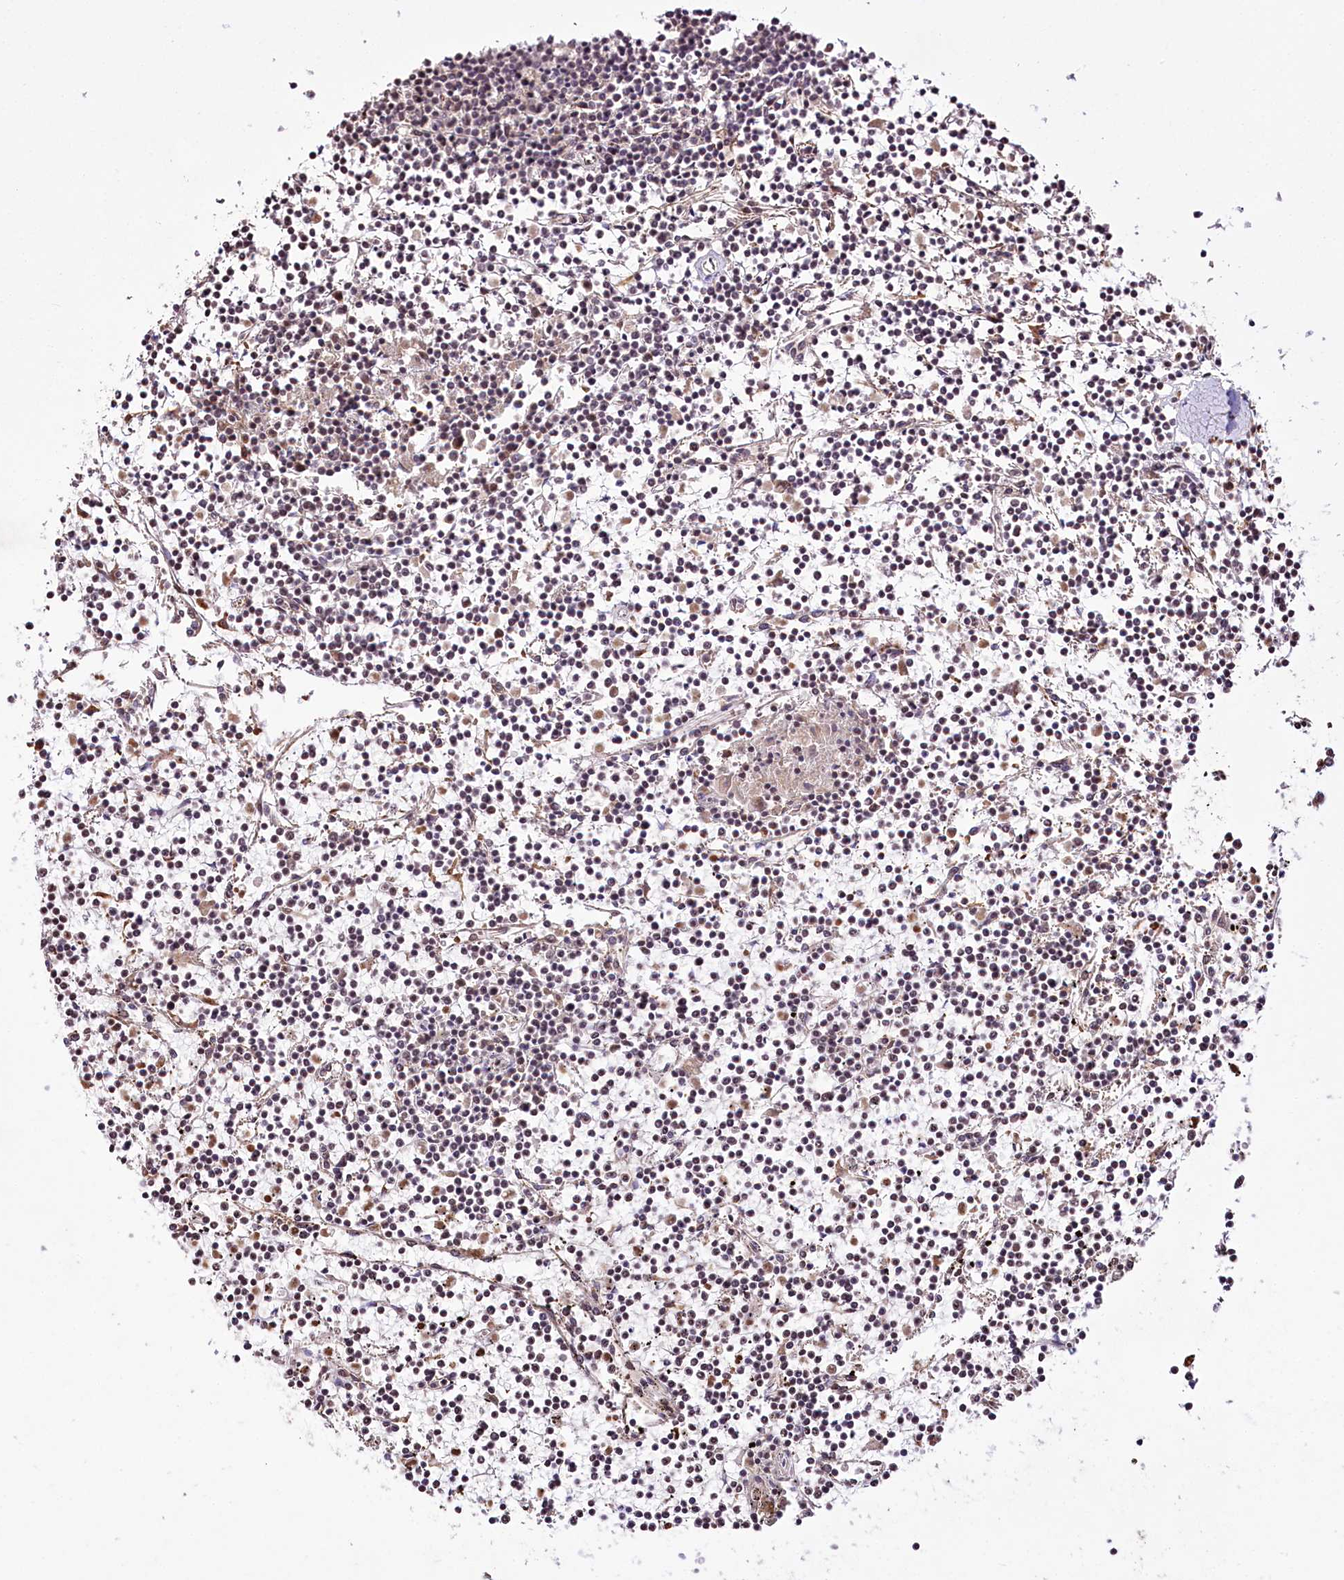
{"staining": {"intensity": "negative", "quantity": "none", "location": "none"}, "tissue": "lymphoma", "cell_type": "Tumor cells", "image_type": "cancer", "snomed": [{"axis": "morphology", "description": "Malignant lymphoma, non-Hodgkin's type, Low grade"}, {"axis": "topography", "description": "Spleen"}], "caption": "Tumor cells show no significant expression in malignant lymphoma, non-Hodgkin's type (low-grade).", "gene": "HOXC8", "patient": {"sex": "female", "age": 19}}